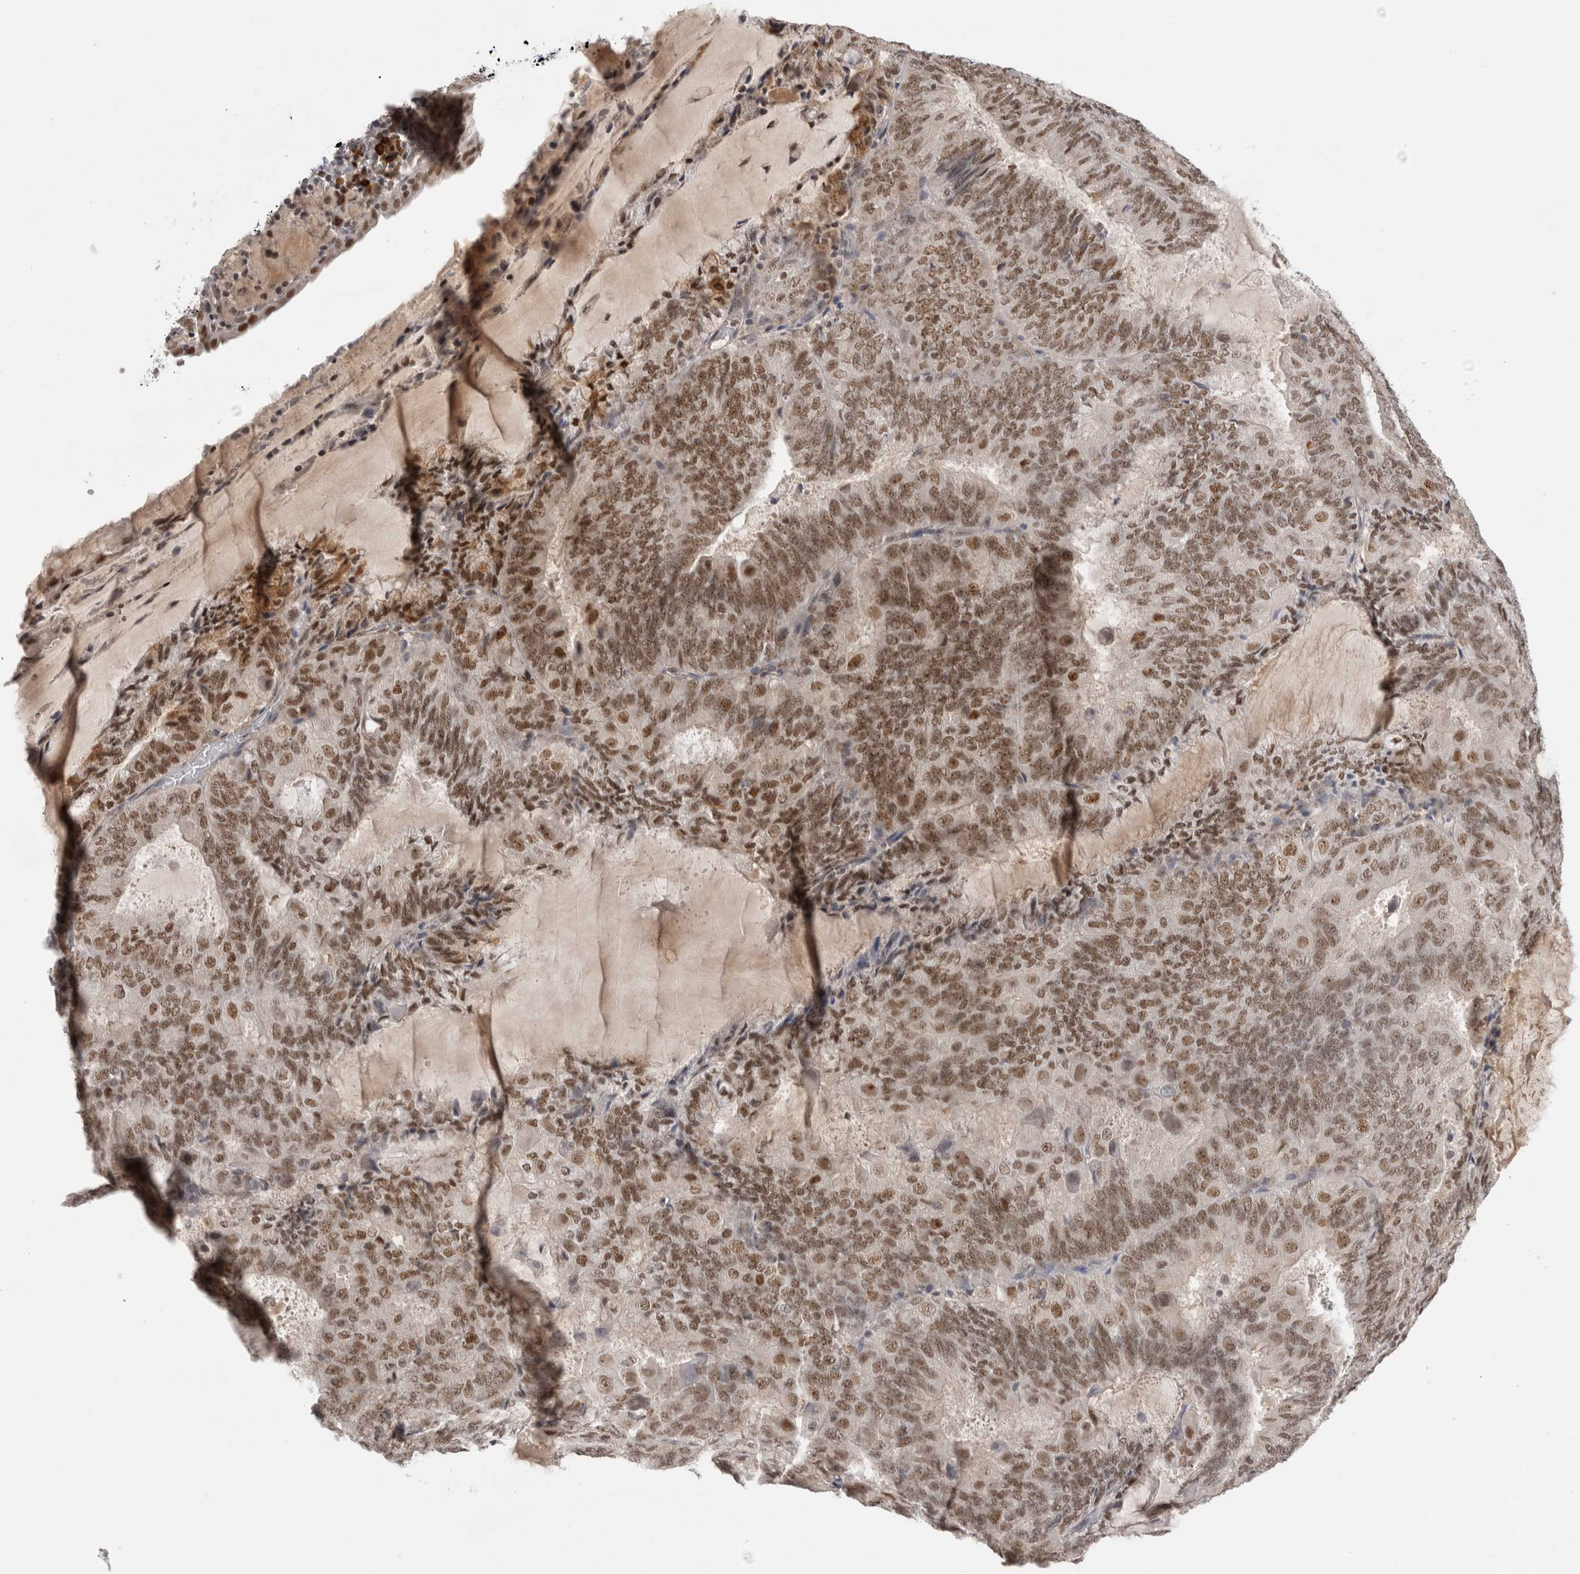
{"staining": {"intensity": "moderate", "quantity": ">75%", "location": "nuclear"}, "tissue": "endometrial cancer", "cell_type": "Tumor cells", "image_type": "cancer", "snomed": [{"axis": "morphology", "description": "Adenocarcinoma, NOS"}, {"axis": "topography", "description": "Endometrium"}], "caption": "Endometrial adenocarcinoma was stained to show a protein in brown. There is medium levels of moderate nuclear staining in approximately >75% of tumor cells. (DAB = brown stain, brightfield microscopy at high magnification).", "gene": "ZNF24", "patient": {"sex": "female", "age": 81}}